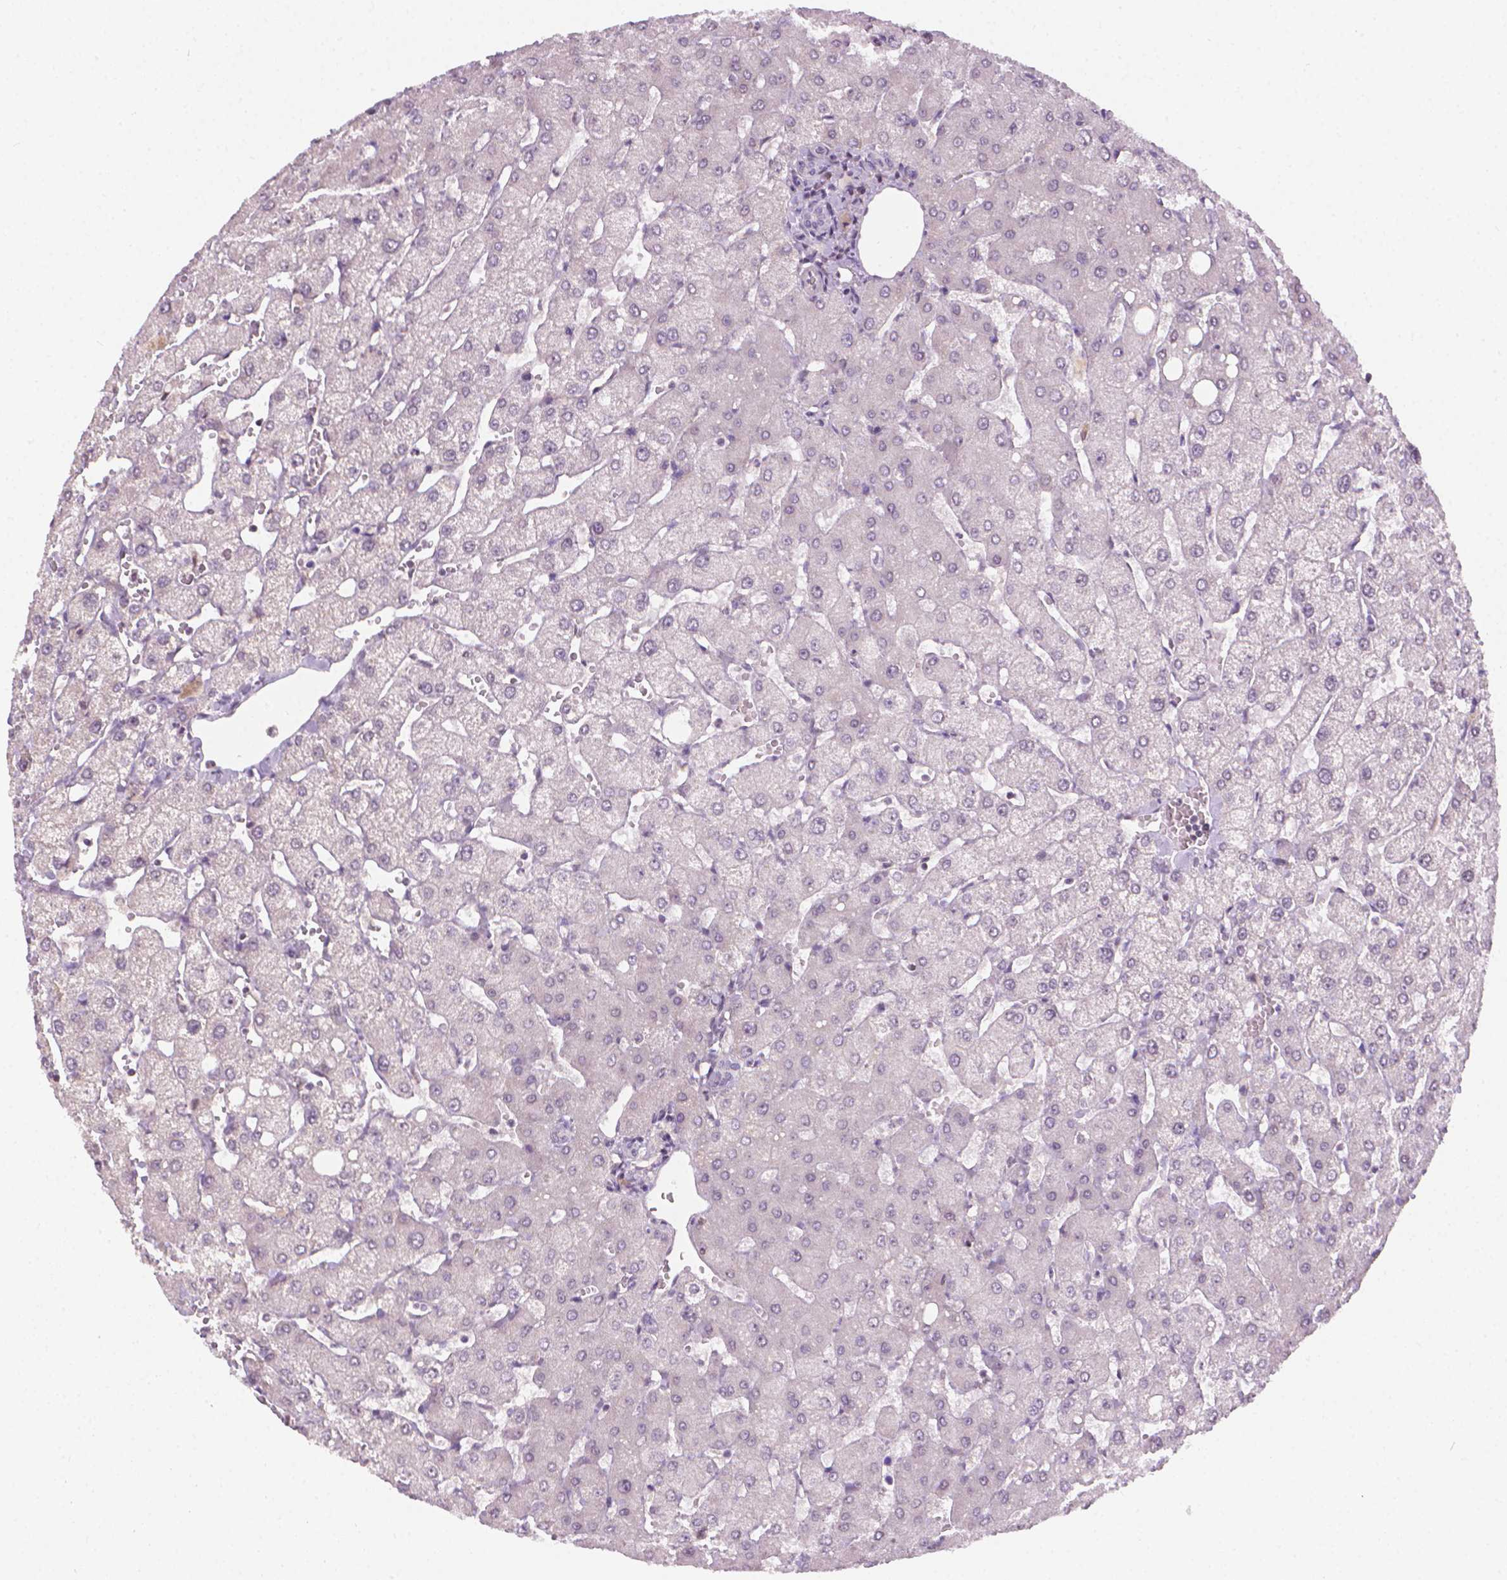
{"staining": {"intensity": "negative", "quantity": "none", "location": "none"}, "tissue": "liver", "cell_type": "Cholangiocytes", "image_type": "normal", "snomed": [{"axis": "morphology", "description": "Normal tissue, NOS"}, {"axis": "topography", "description": "Liver"}], "caption": "A high-resolution histopathology image shows immunohistochemistry staining of normal liver, which reveals no significant staining in cholangiocytes.", "gene": "NCAN", "patient": {"sex": "female", "age": 54}}